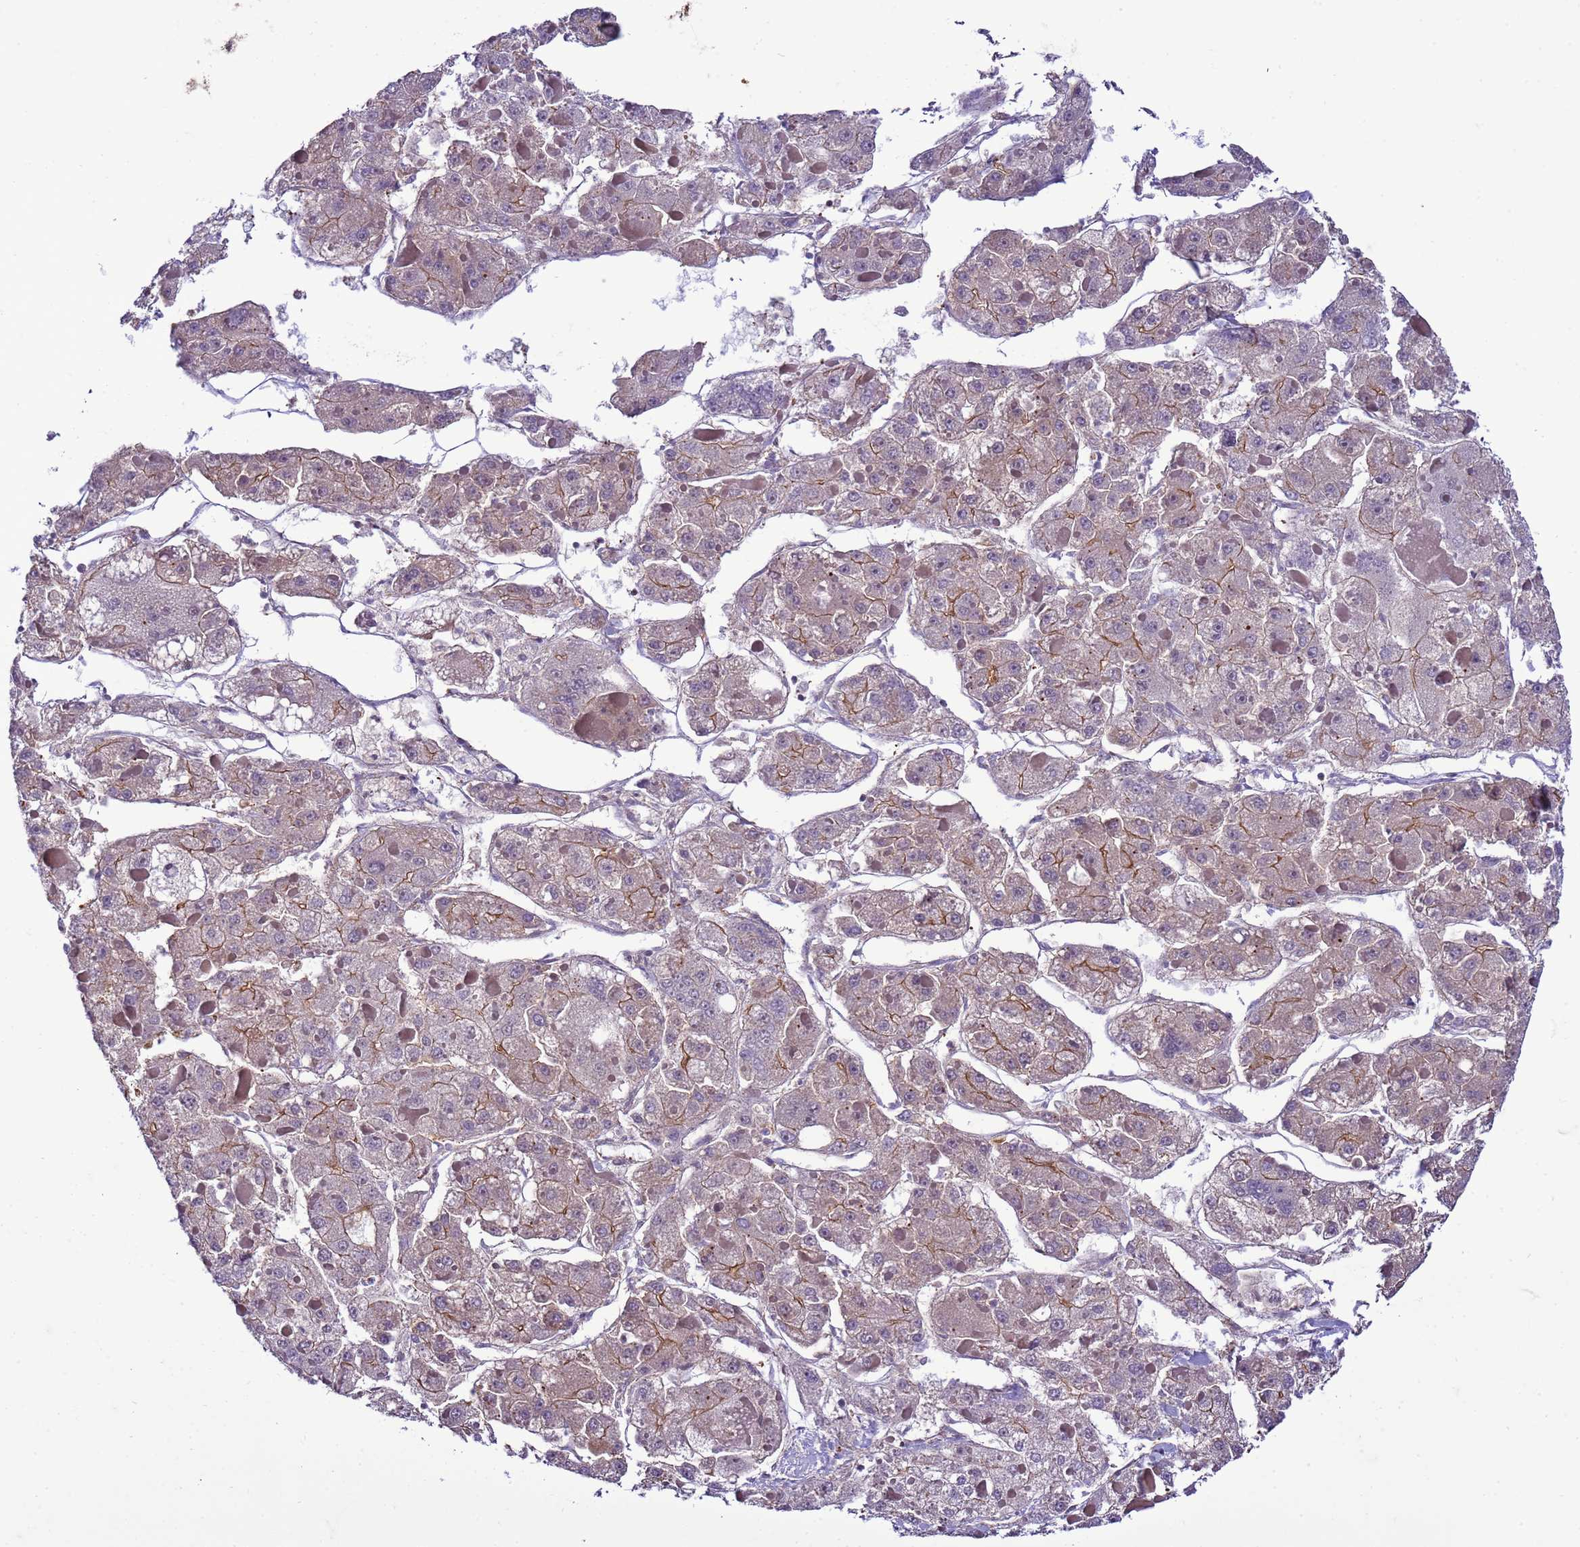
{"staining": {"intensity": "moderate", "quantity": "<25%", "location": "cytoplasmic/membranous"}, "tissue": "liver cancer", "cell_type": "Tumor cells", "image_type": "cancer", "snomed": [{"axis": "morphology", "description": "Carcinoma, Hepatocellular, NOS"}, {"axis": "topography", "description": "Liver"}], "caption": "This photomicrograph demonstrates immunohistochemistry staining of human liver hepatocellular carcinoma, with low moderate cytoplasmic/membranous positivity in approximately <25% of tumor cells.", "gene": "GEN1", "patient": {"sex": "female", "age": 73}}